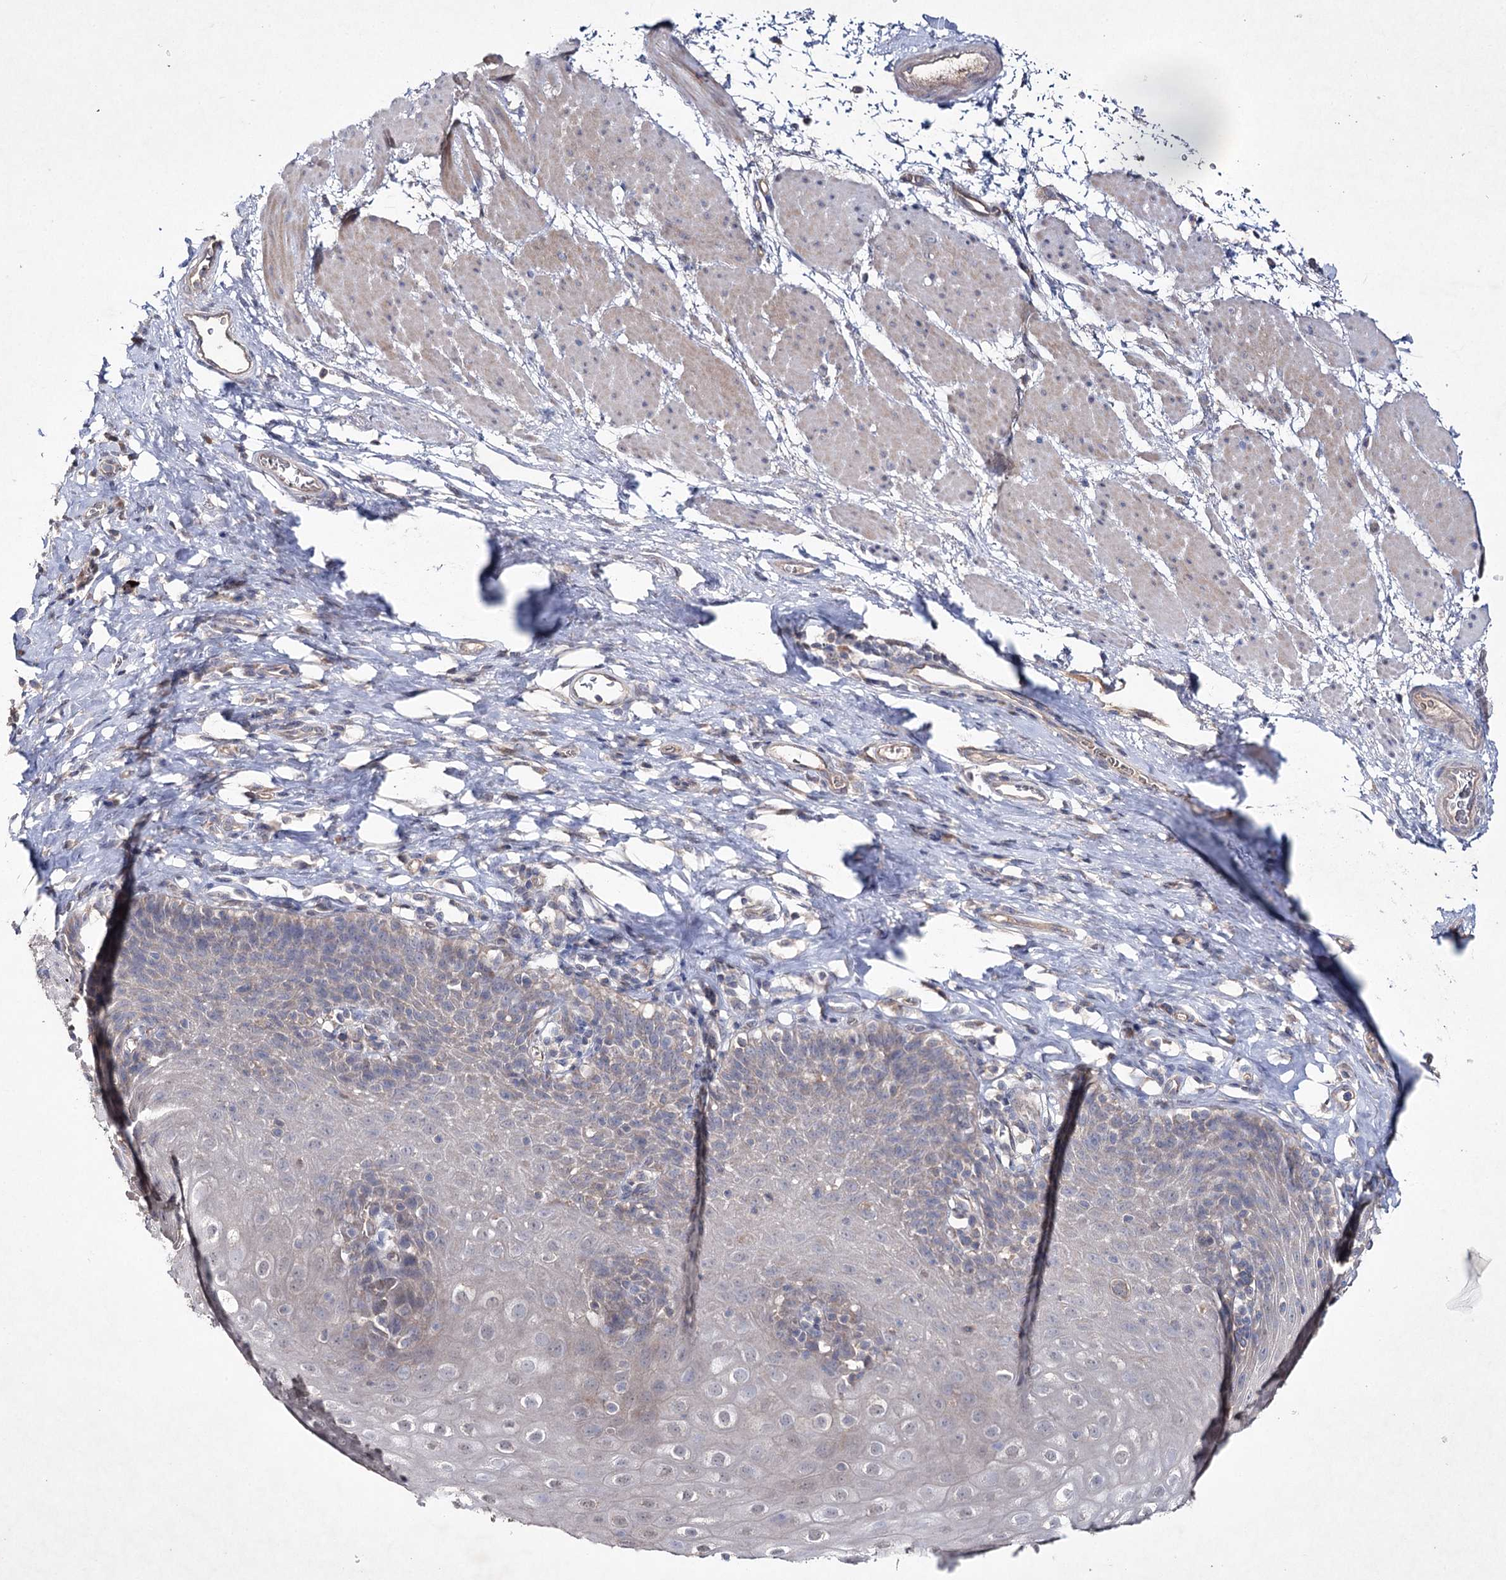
{"staining": {"intensity": "negative", "quantity": "none", "location": "none"}, "tissue": "esophagus", "cell_type": "Squamous epithelial cells", "image_type": "normal", "snomed": [{"axis": "morphology", "description": "Normal tissue, NOS"}, {"axis": "topography", "description": "Esophagus"}], "caption": "Protein analysis of benign esophagus shows no significant expression in squamous epithelial cells. The staining was performed using DAB to visualize the protein expression in brown, while the nuclei were stained in blue with hematoxylin (Magnification: 20x).", "gene": "SEMA4G", "patient": {"sex": "female", "age": 61}}